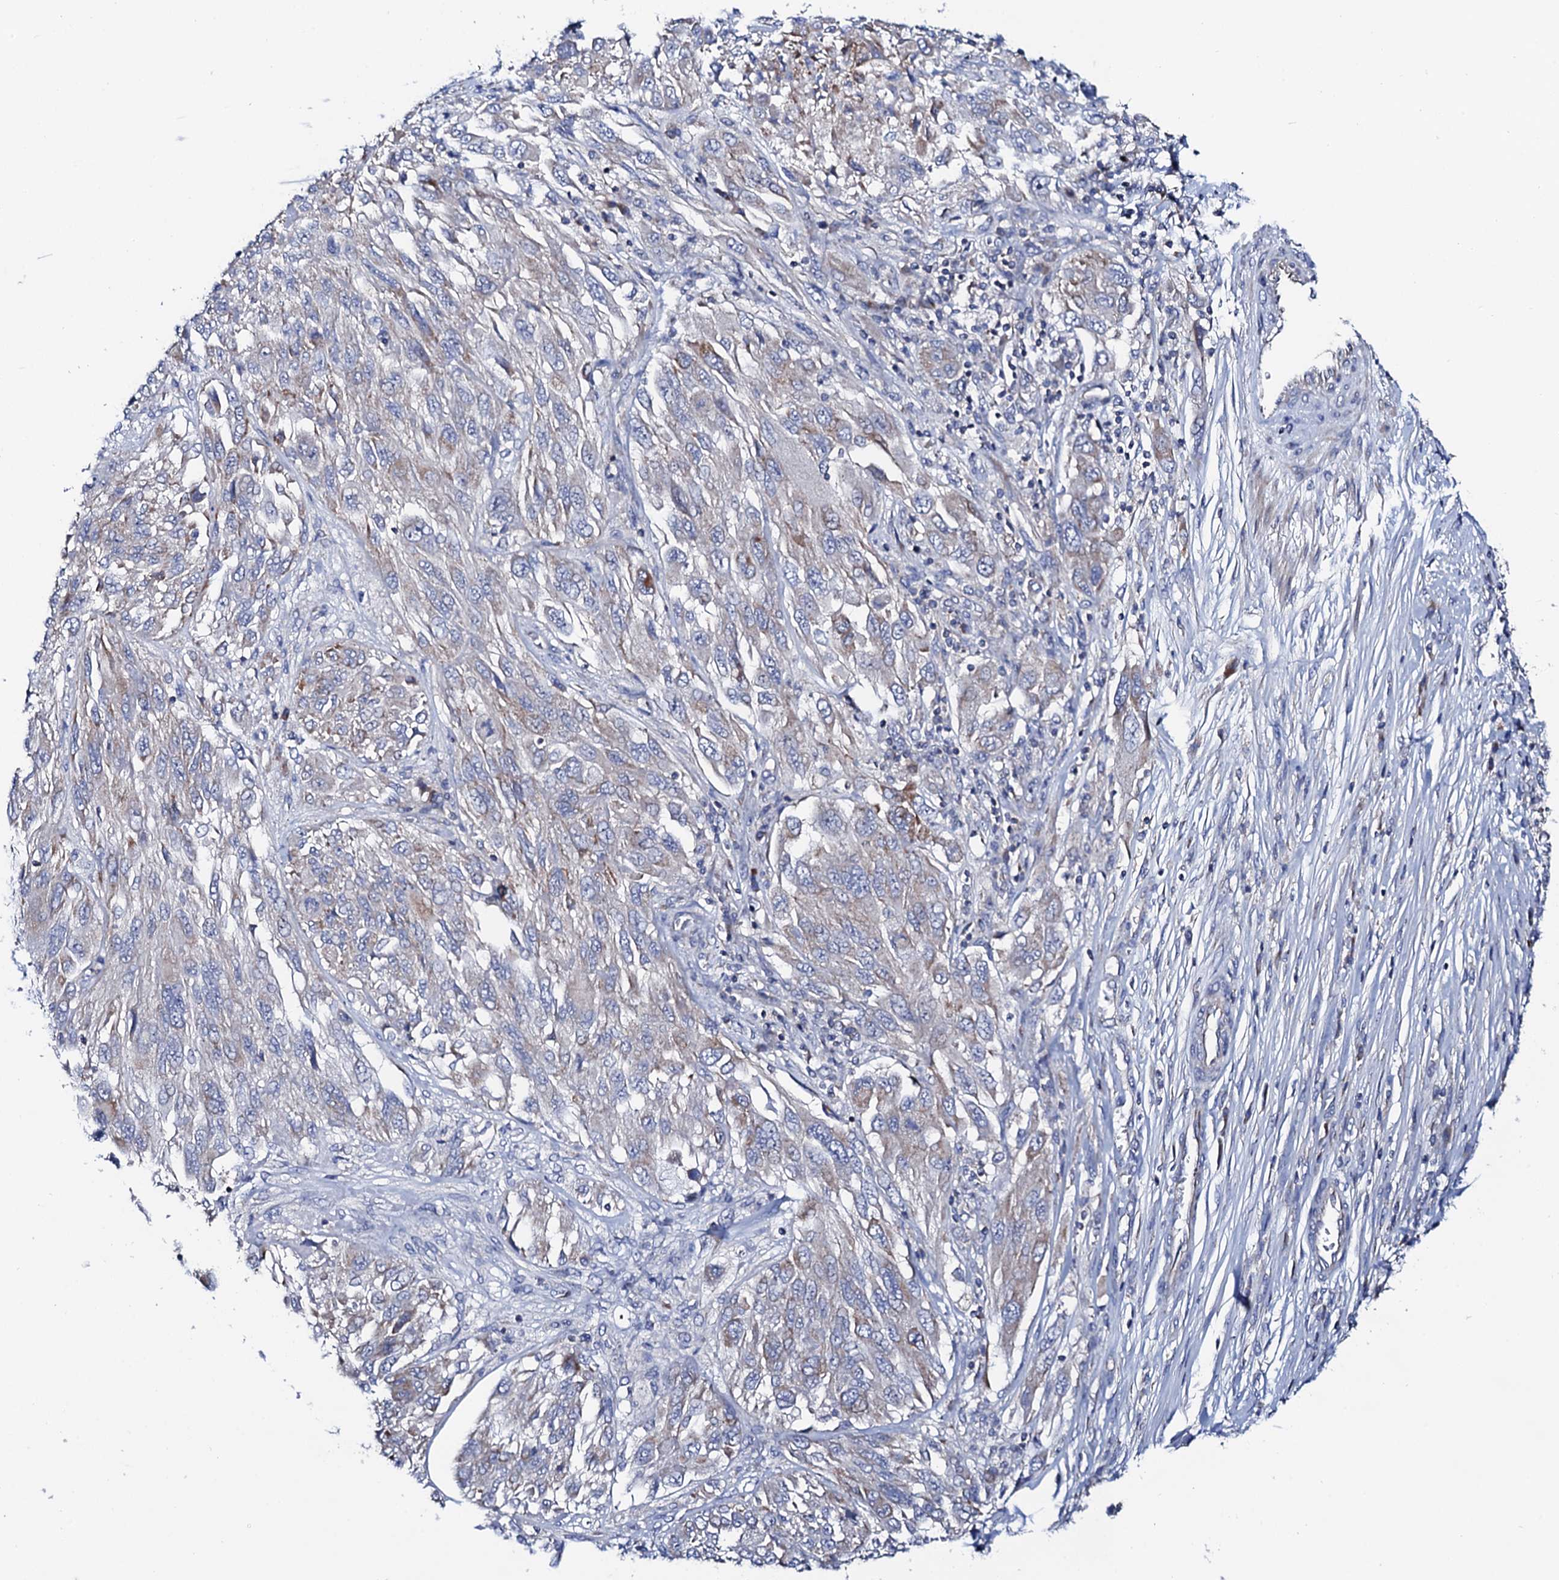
{"staining": {"intensity": "weak", "quantity": "<25%", "location": "cytoplasmic/membranous"}, "tissue": "melanoma", "cell_type": "Tumor cells", "image_type": "cancer", "snomed": [{"axis": "morphology", "description": "Malignant melanoma, NOS"}, {"axis": "topography", "description": "Skin"}], "caption": "Human malignant melanoma stained for a protein using IHC shows no expression in tumor cells.", "gene": "MRPL48", "patient": {"sex": "female", "age": 91}}